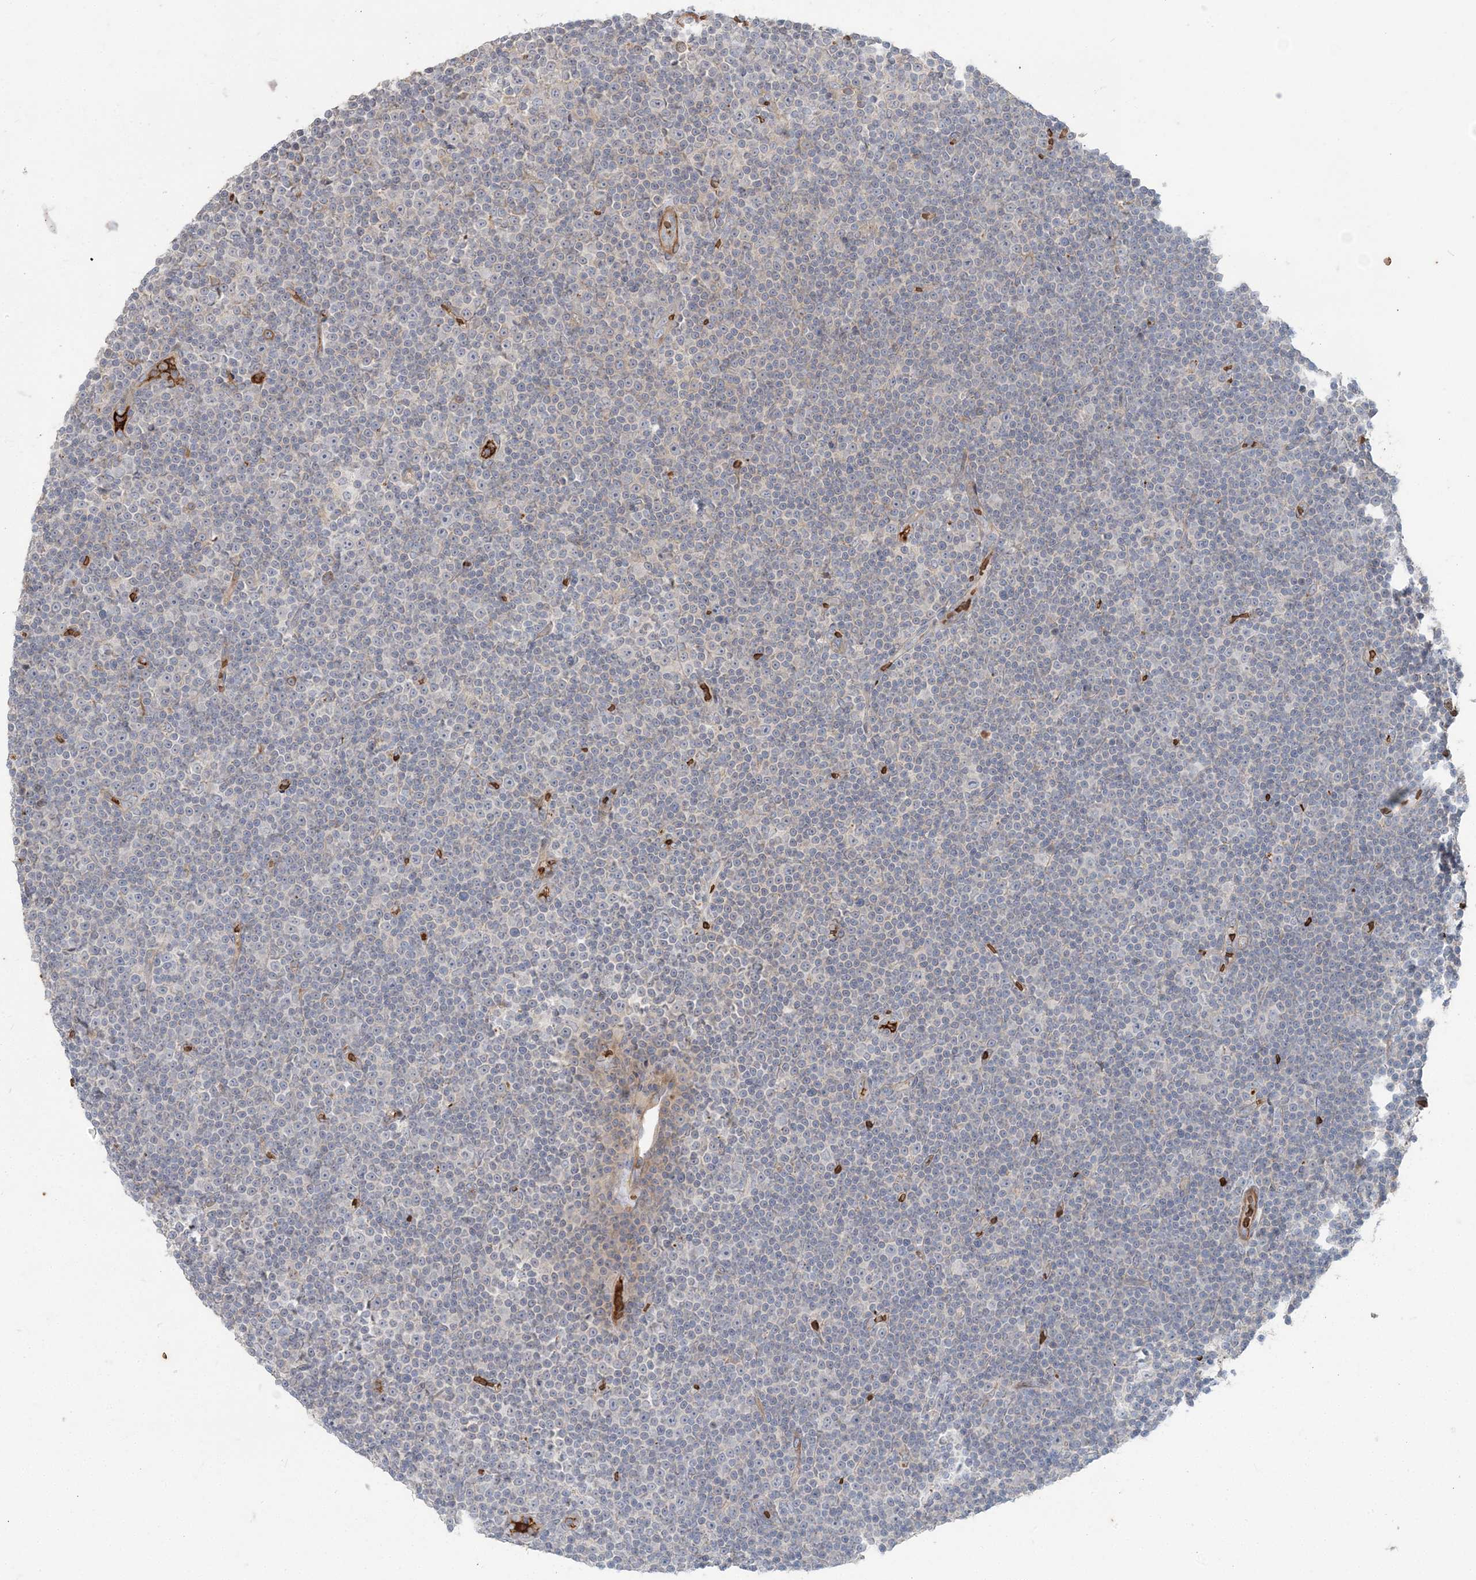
{"staining": {"intensity": "negative", "quantity": "none", "location": "none"}, "tissue": "lymphoma", "cell_type": "Tumor cells", "image_type": "cancer", "snomed": [{"axis": "morphology", "description": "Malignant lymphoma, non-Hodgkin's type, Low grade"}, {"axis": "topography", "description": "Lymph node"}], "caption": "Tumor cells are negative for brown protein staining in lymphoma.", "gene": "SERINC1", "patient": {"sex": "female", "age": 67}}